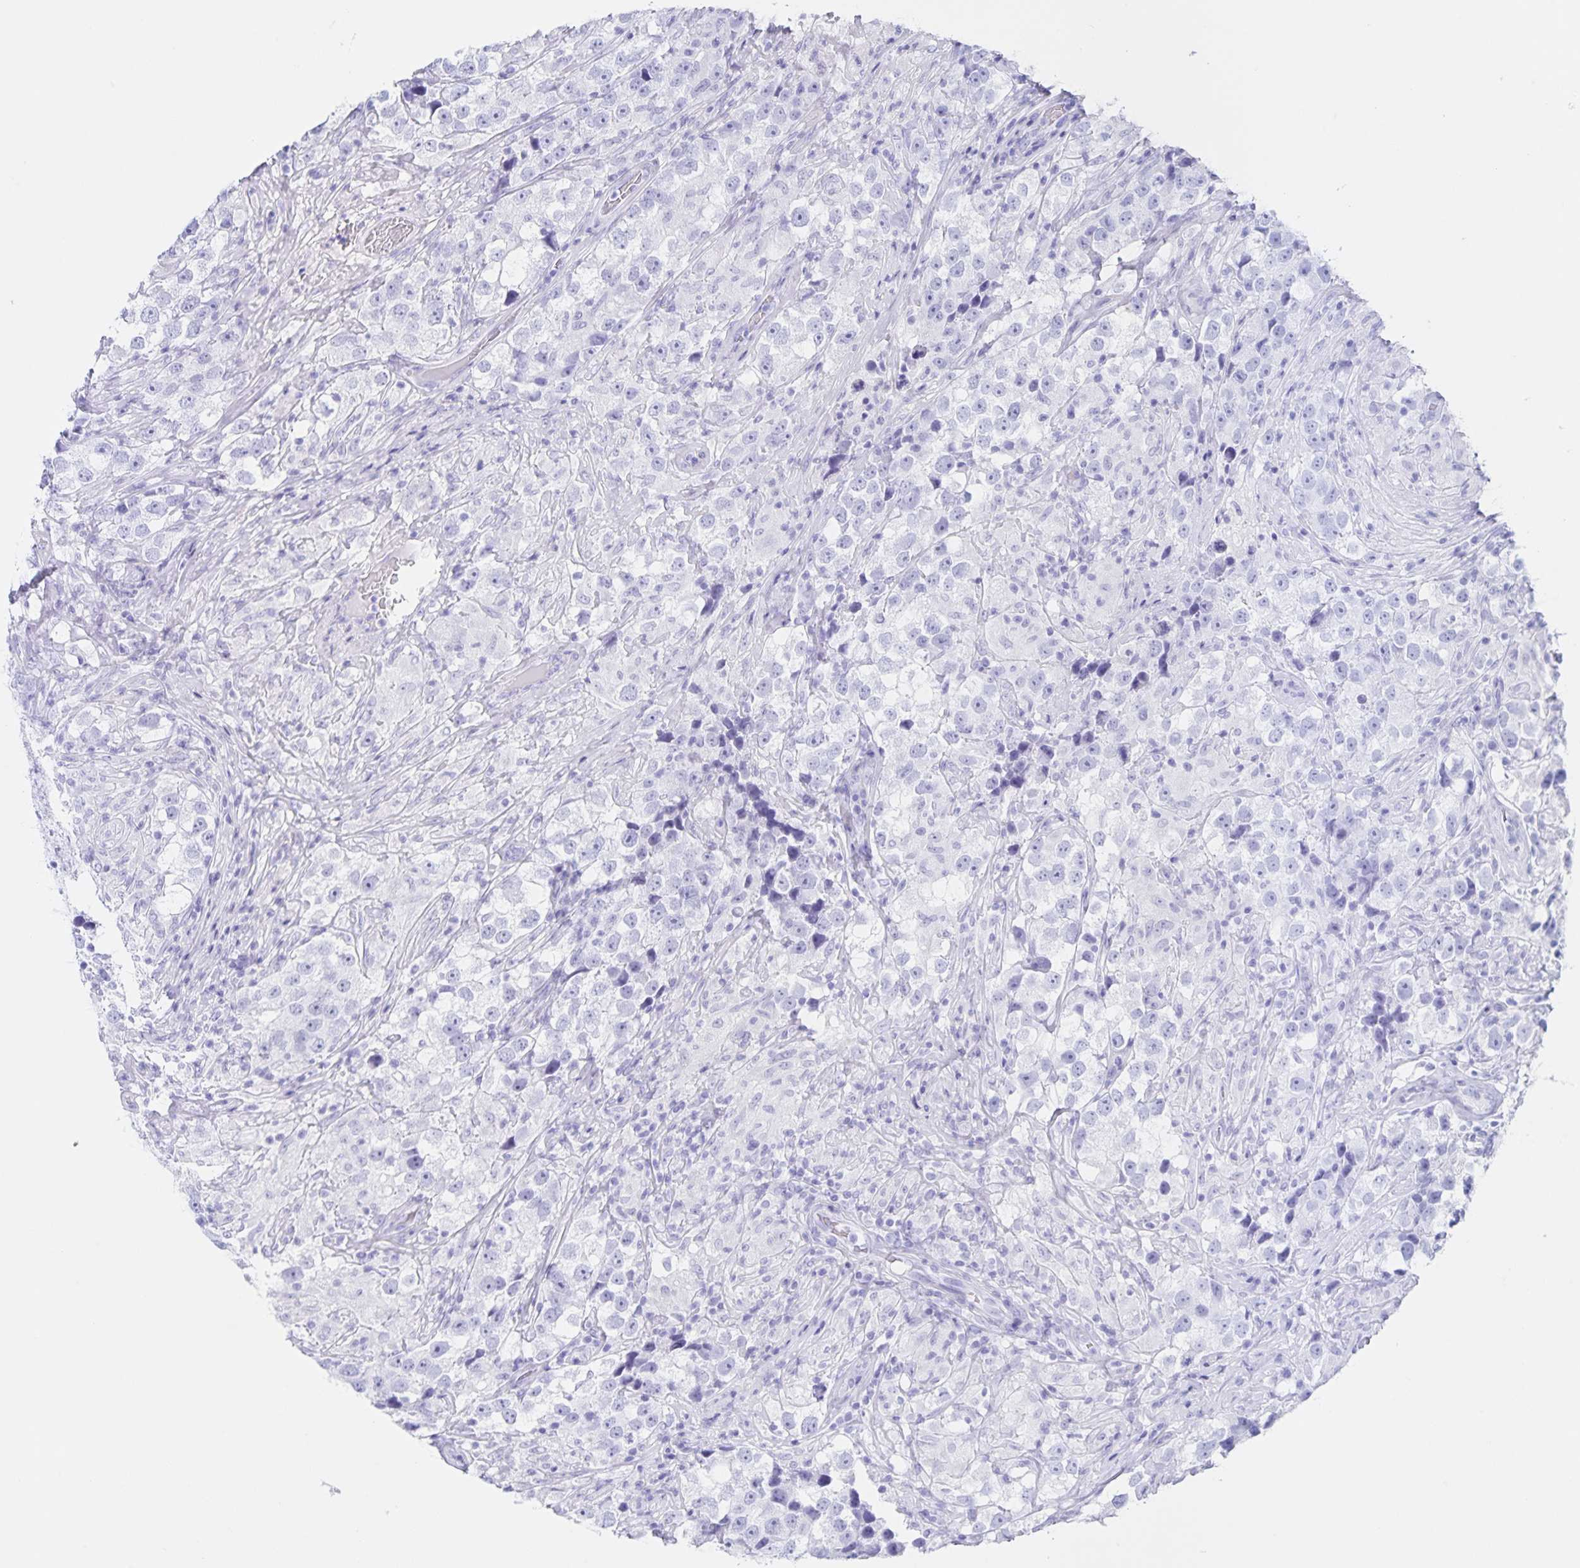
{"staining": {"intensity": "negative", "quantity": "none", "location": "none"}, "tissue": "testis cancer", "cell_type": "Tumor cells", "image_type": "cancer", "snomed": [{"axis": "morphology", "description": "Seminoma, NOS"}, {"axis": "topography", "description": "Testis"}], "caption": "This is an immunohistochemistry (IHC) micrograph of human testis cancer (seminoma). There is no positivity in tumor cells.", "gene": "C12orf56", "patient": {"sex": "male", "age": 46}}